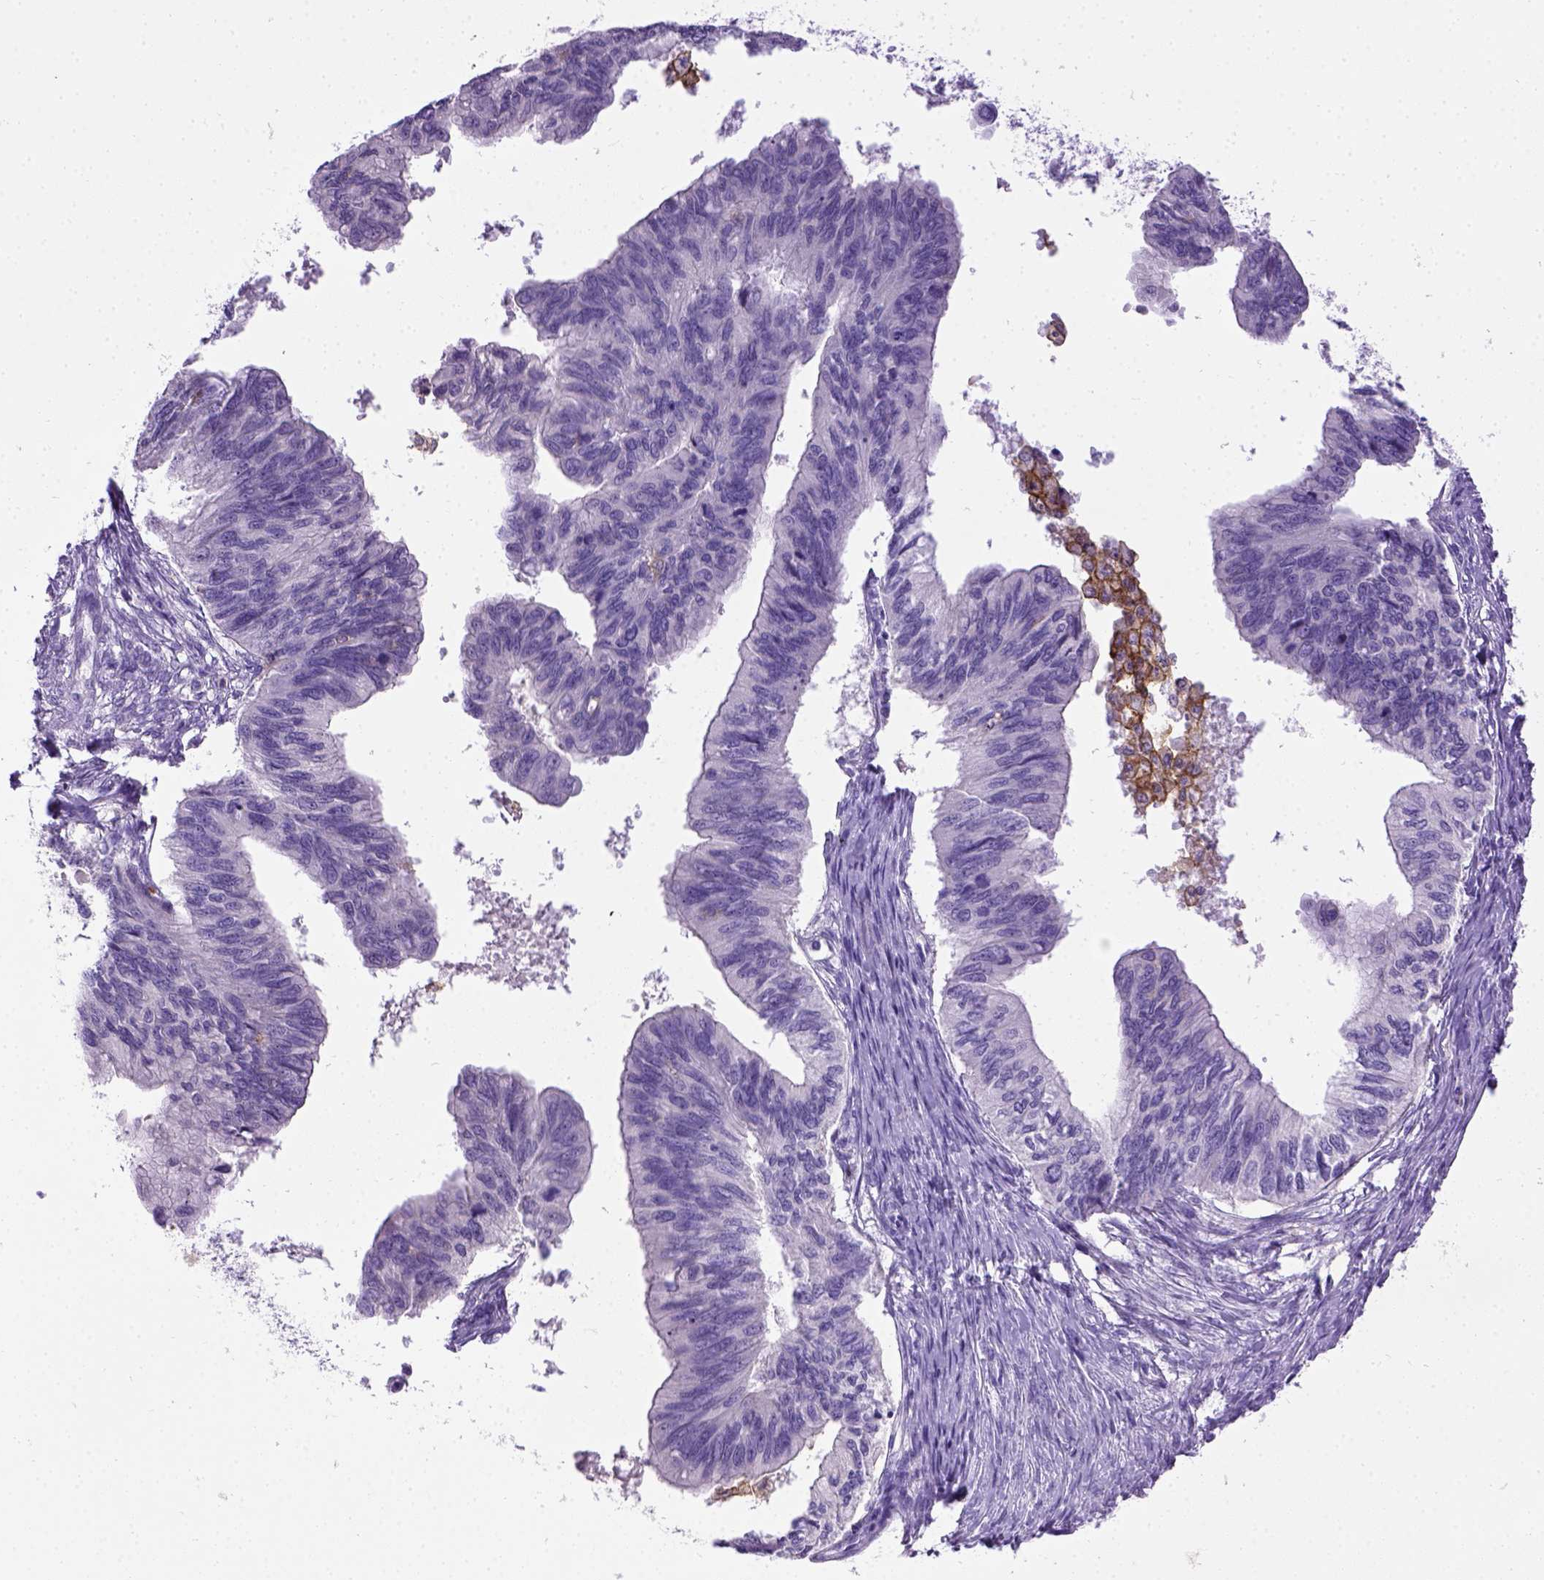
{"staining": {"intensity": "negative", "quantity": "none", "location": "none"}, "tissue": "ovarian cancer", "cell_type": "Tumor cells", "image_type": "cancer", "snomed": [{"axis": "morphology", "description": "Cystadenocarcinoma, mucinous, NOS"}, {"axis": "topography", "description": "Ovary"}], "caption": "DAB (3,3'-diaminobenzidine) immunohistochemical staining of mucinous cystadenocarcinoma (ovarian) shows no significant positivity in tumor cells.", "gene": "ITGAX", "patient": {"sex": "female", "age": 76}}